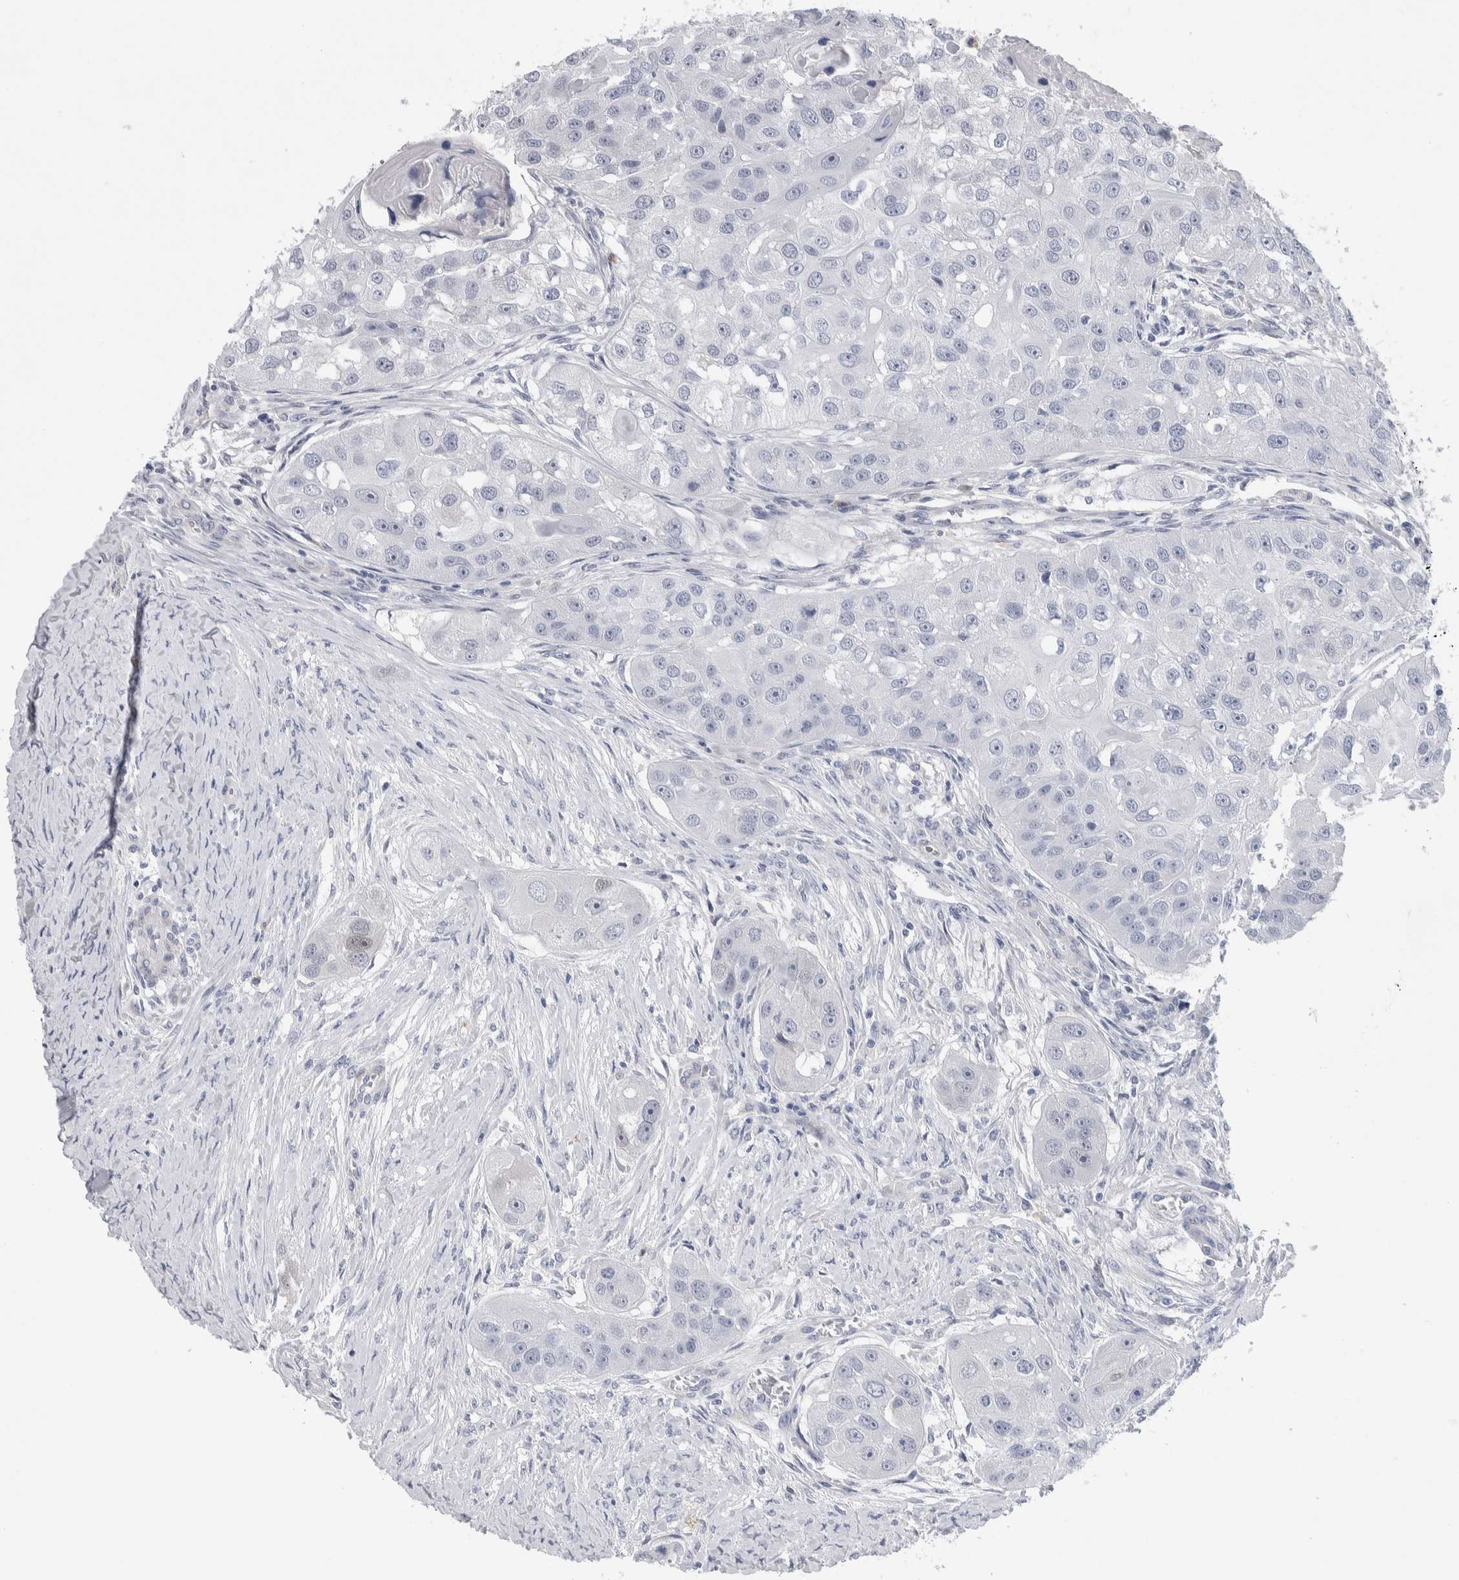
{"staining": {"intensity": "negative", "quantity": "none", "location": "none"}, "tissue": "head and neck cancer", "cell_type": "Tumor cells", "image_type": "cancer", "snomed": [{"axis": "morphology", "description": "Normal tissue, NOS"}, {"axis": "morphology", "description": "Squamous cell carcinoma, NOS"}, {"axis": "topography", "description": "Skeletal muscle"}, {"axis": "topography", "description": "Head-Neck"}], "caption": "This is a image of IHC staining of head and neck squamous cell carcinoma, which shows no expression in tumor cells.", "gene": "LURAP1L", "patient": {"sex": "male", "age": 51}}